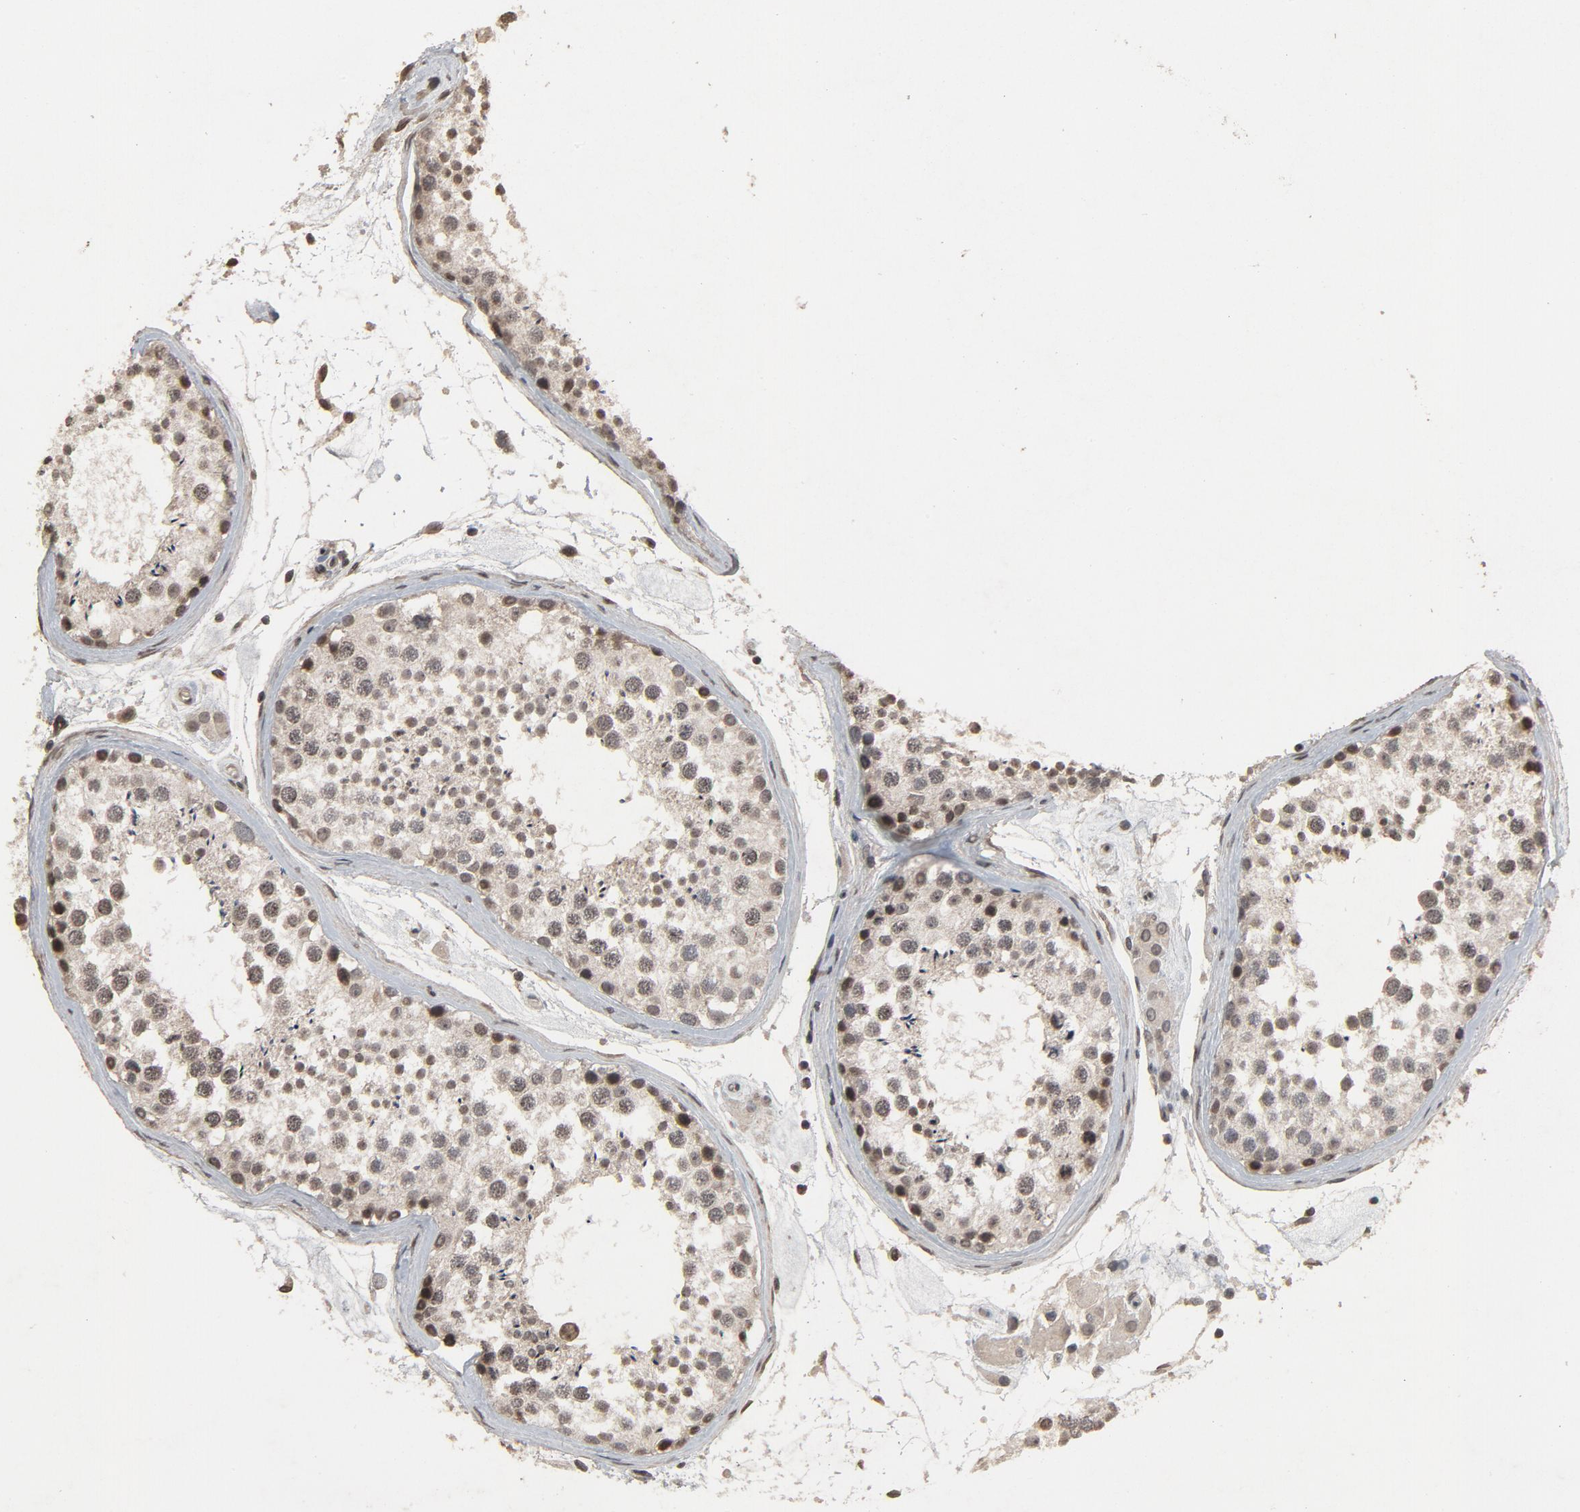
{"staining": {"intensity": "weak", "quantity": ">75%", "location": "cytoplasmic/membranous,nuclear"}, "tissue": "testis", "cell_type": "Cells in seminiferous ducts", "image_type": "normal", "snomed": [{"axis": "morphology", "description": "Normal tissue, NOS"}, {"axis": "topography", "description": "Testis"}], "caption": "A brown stain shows weak cytoplasmic/membranous,nuclear expression of a protein in cells in seminiferous ducts of normal testis. Using DAB (3,3'-diaminobenzidine) (brown) and hematoxylin (blue) stains, captured at high magnification using brightfield microscopy.", "gene": "POM121", "patient": {"sex": "male", "age": 46}}